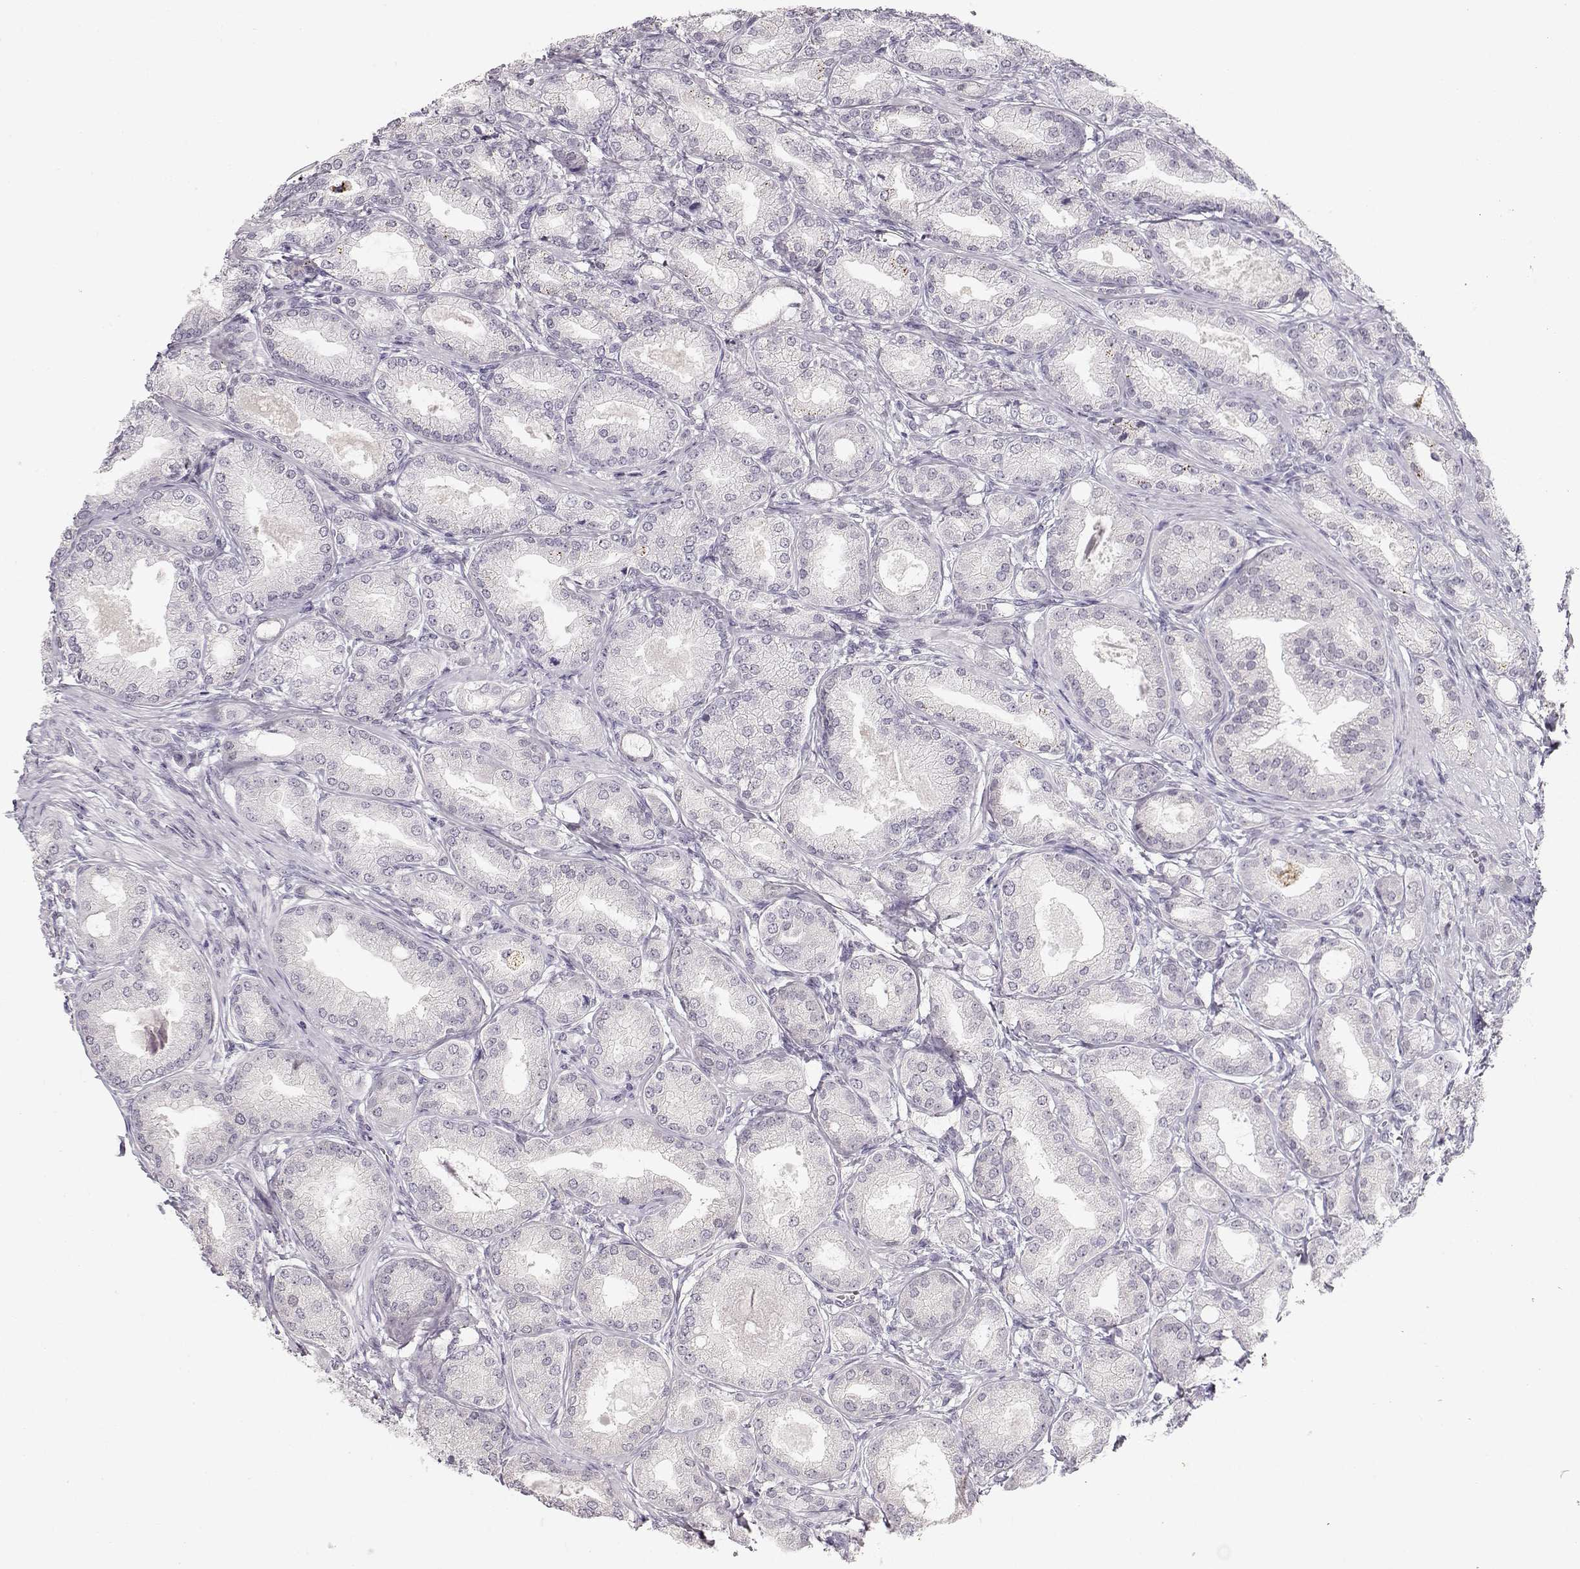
{"staining": {"intensity": "negative", "quantity": "none", "location": "none"}, "tissue": "prostate cancer", "cell_type": "Tumor cells", "image_type": "cancer", "snomed": [{"axis": "morphology", "description": "Adenocarcinoma, NOS"}, {"axis": "topography", "description": "Prostate and seminal vesicle, NOS"}, {"axis": "topography", "description": "Prostate"}], "caption": "Micrograph shows no protein positivity in tumor cells of prostate cancer (adenocarcinoma) tissue. (DAB immunohistochemistry (IHC) visualized using brightfield microscopy, high magnification).", "gene": "TEPP", "patient": {"sex": "male", "age": 77}}